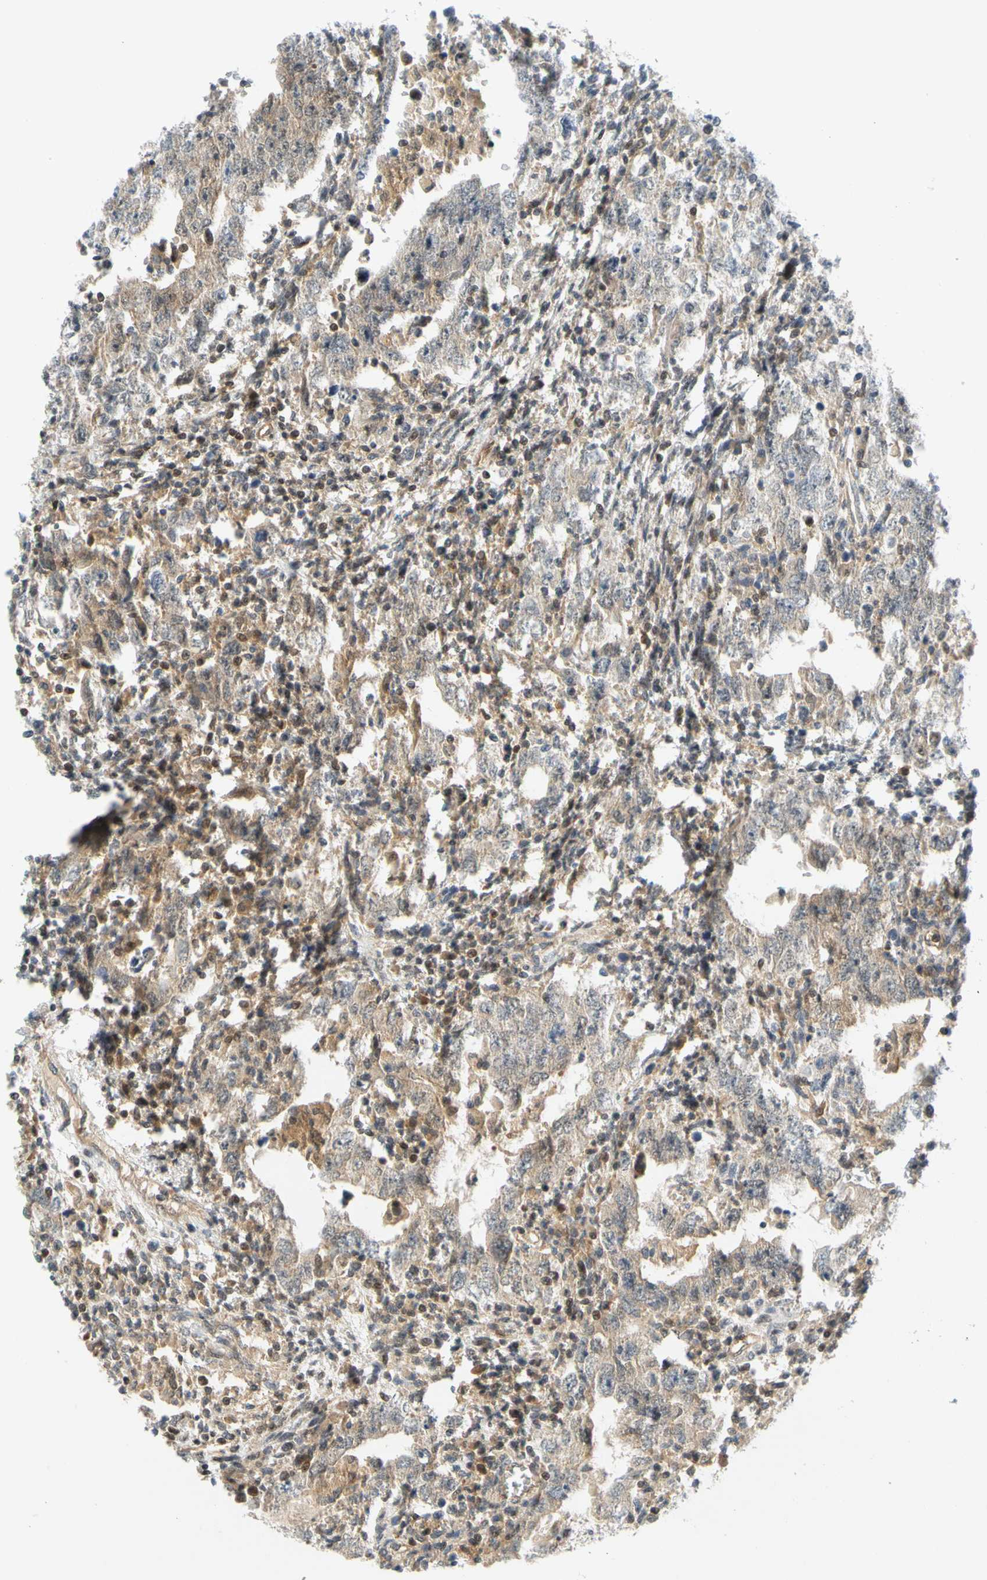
{"staining": {"intensity": "weak", "quantity": ">75%", "location": "cytoplasmic/membranous"}, "tissue": "testis cancer", "cell_type": "Tumor cells", "image_type": "cancer", "snomed": [{"axis": "morphology", "description": "Carcinoma, Embryonal, NOS"}, {"axis": "topography", "description": "Testis"}], "caption": "IHC histopathology image of human embryonal carcinoma (testis) stained for a protein (brown), which displays low levels of weak cytoplasmic/membranous expression in about >75% of tumor cells.", "gene": "MAPK9", "patient": {"sex": "male", "age": 26}}